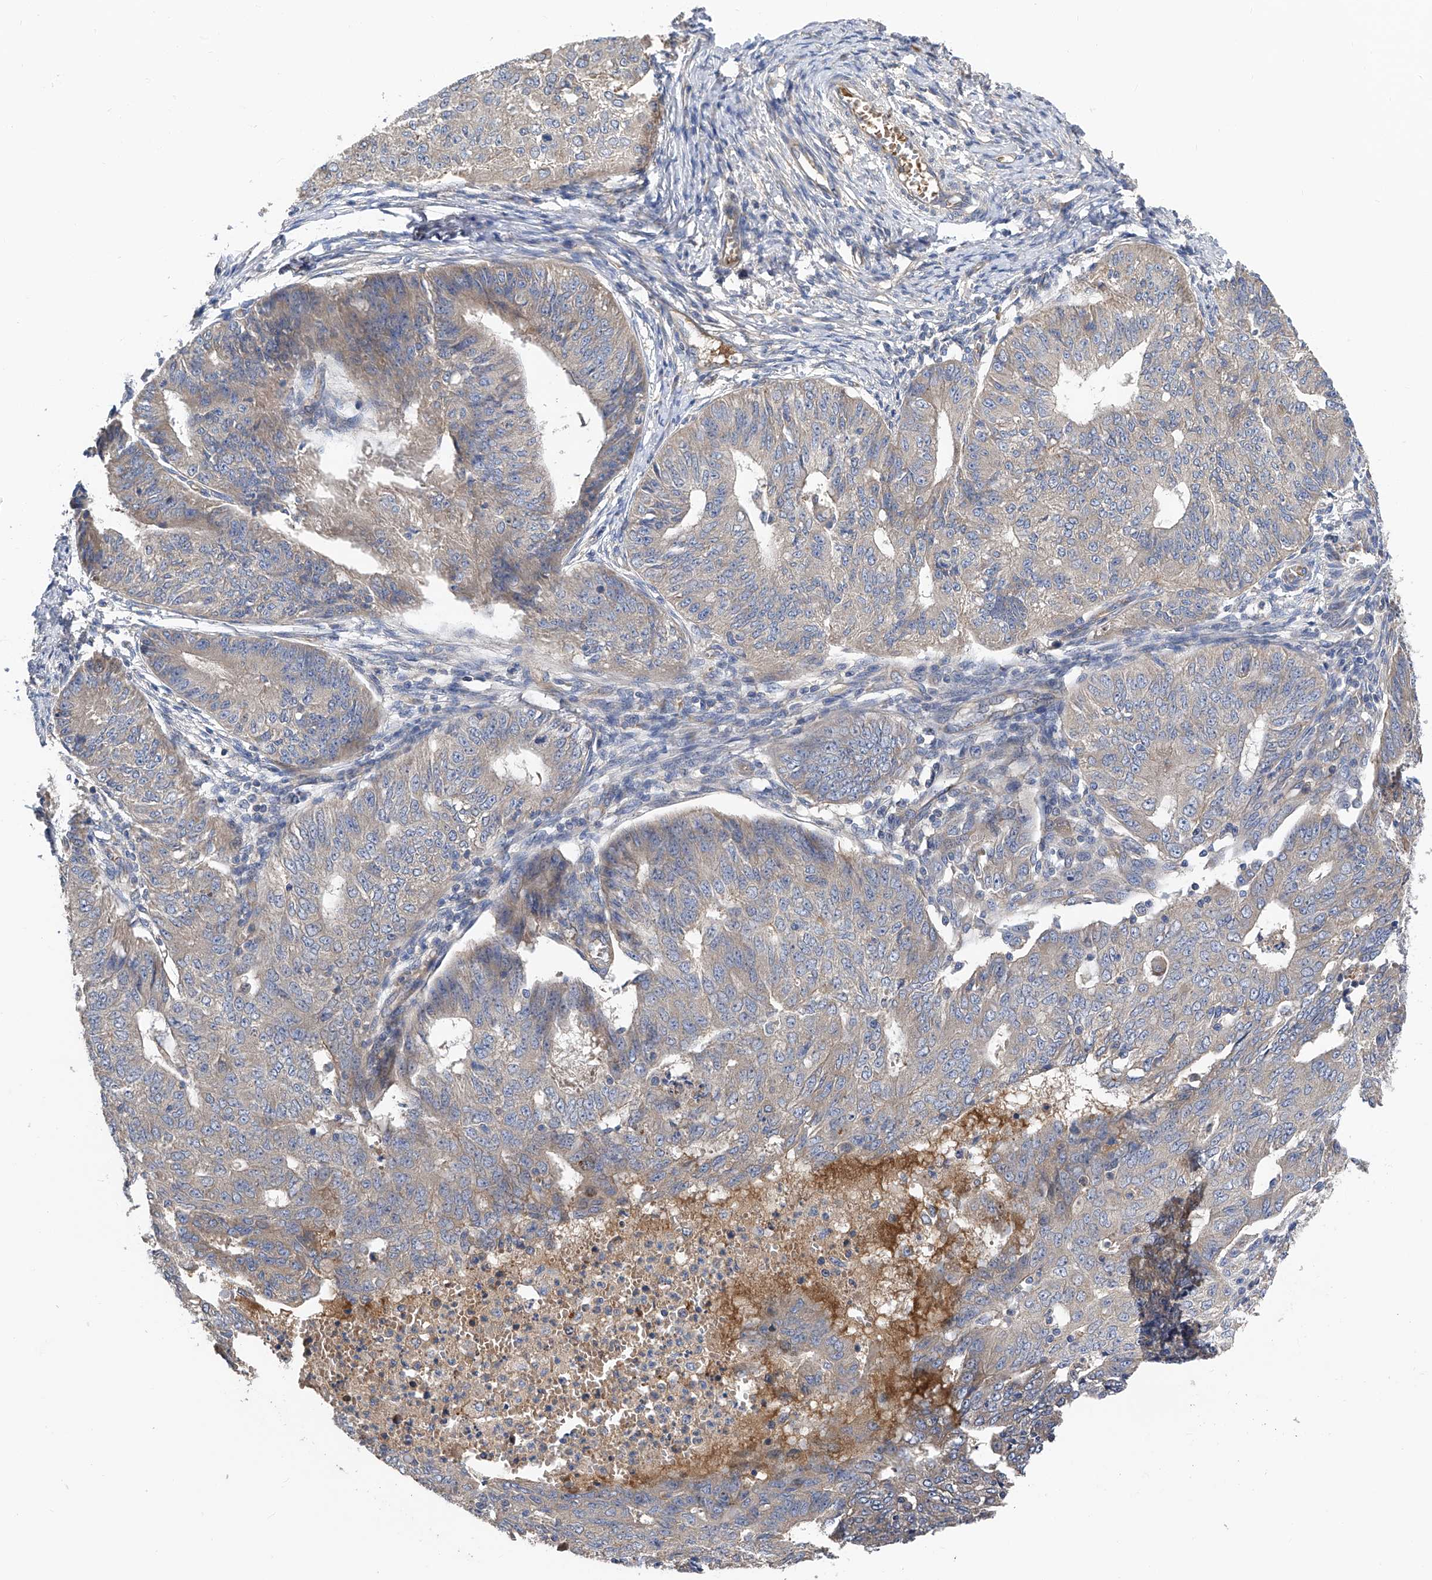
{"staining": {"intensity": "weak", "quantity": "<25%", "location": "cytoplasmic/membranous"}, "tissue": "endometrial cancer", "cell_type": "Tumor cells", "image_type": "cancer", "snomed": [{"axis": "morphology", "description": "Adenocarcinoma, NOS"}, {"axis": "topography", "description": "Endometrium"}], "caption": "DAB (3,3'-diaminobenzidine) immunohistochemical staining of human endometrial adenocarcinoma displays no significant staining in tumor cells.", "gene": "PTK2", "patient": {"sex": "female", "age": 32}}